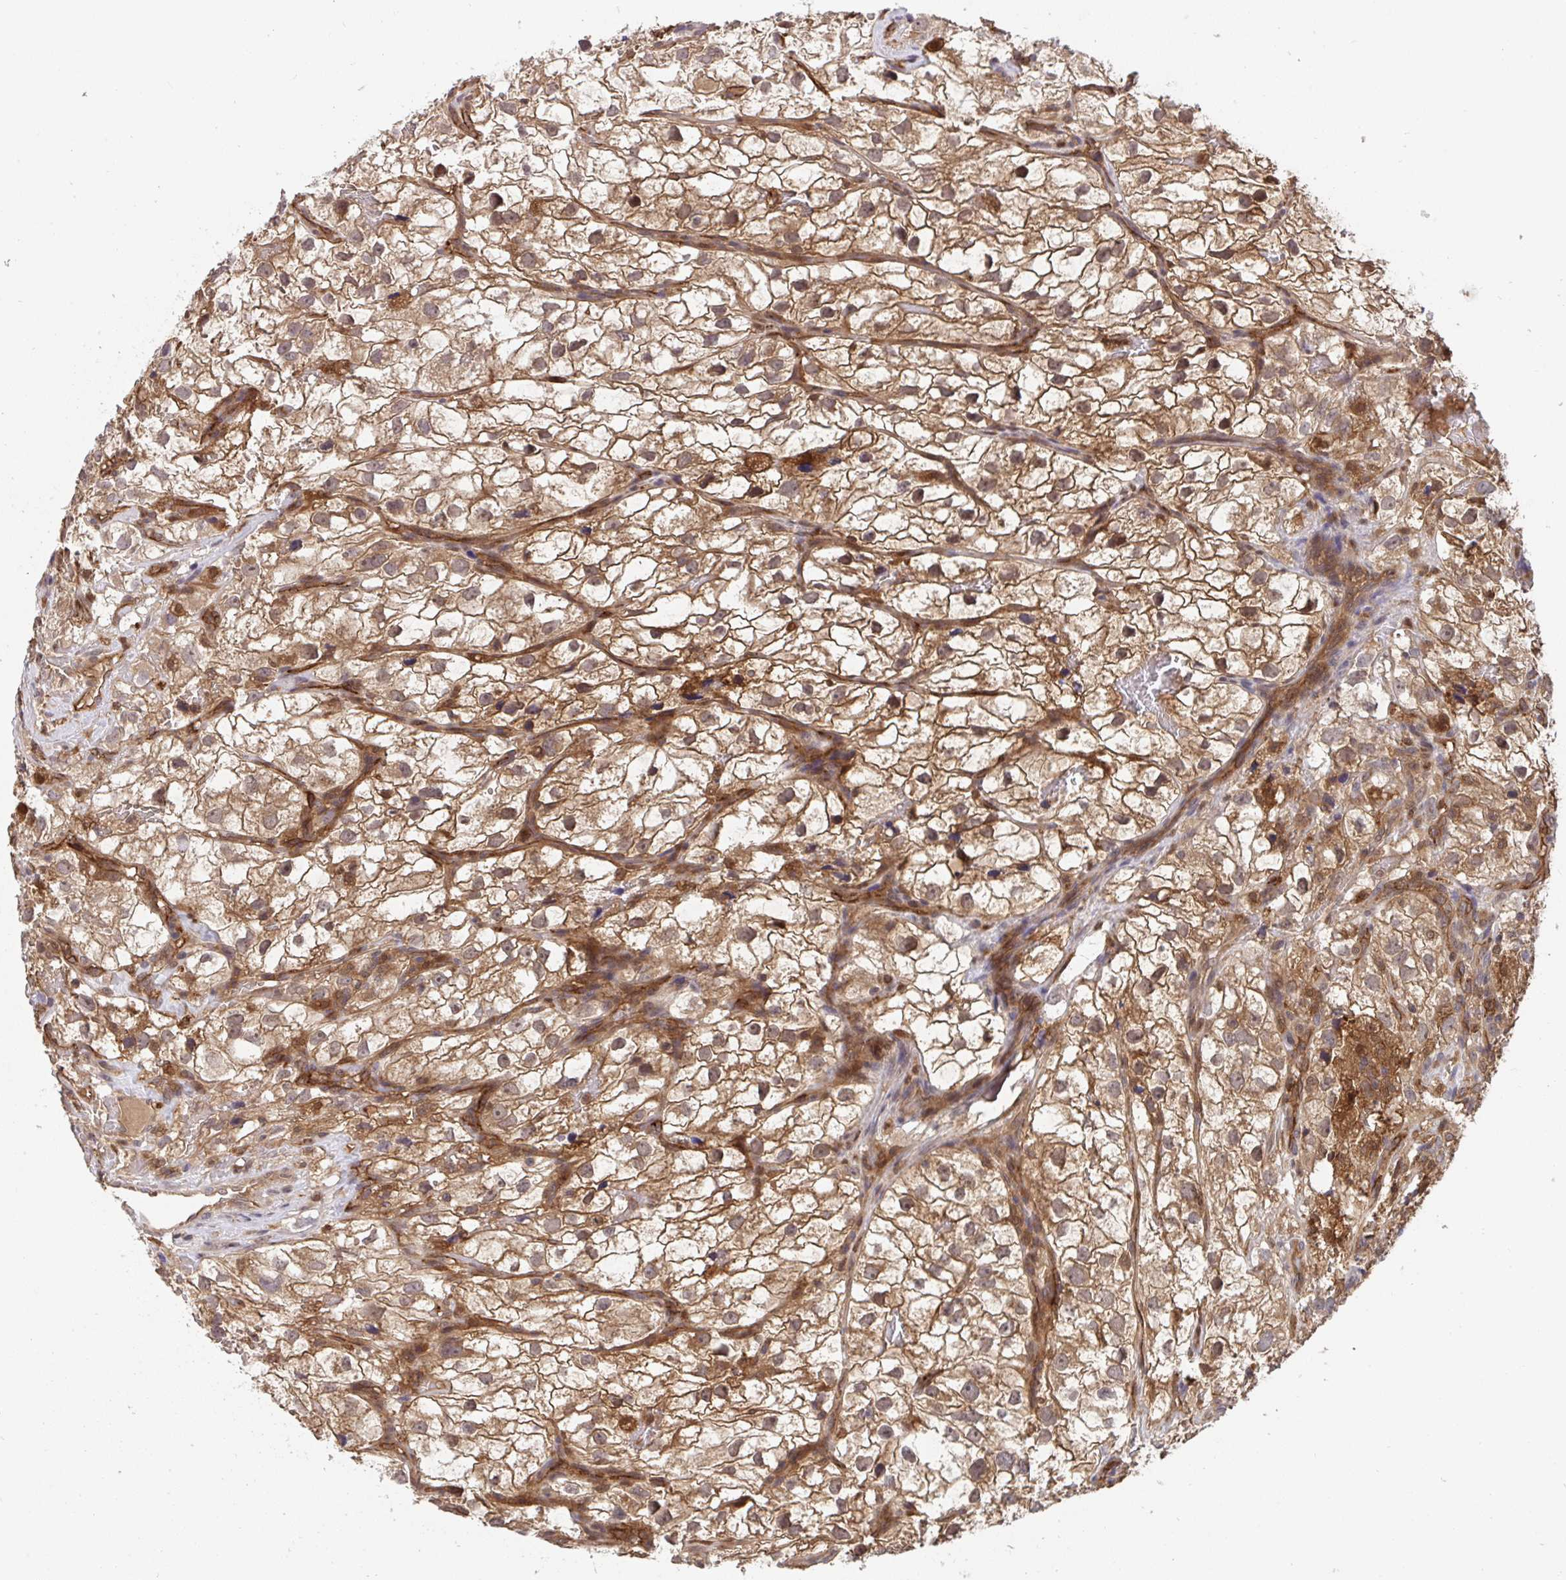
{"staining": {"intensity": "moderate", "quantity": ">75%", "location": "cytoplasmic/membranous,nuclear"}, "tissue": "renal cancer", "cell_type": "Tumor cells", "image_type": "cancer", "snomed": [{"axis": "morphology", "description": "Adenocarcinoma, NOS"}, {"axis": "topography", "description": "Kidney"}], "caption": "Tumor cells display medium levels of moderate cytoplasmic/membranous and nuclear expression in about >75% of cells in human renal adenocarcinoma.", "gene": "TIGAR", "patient": {"sex": "male", "age": 59}}